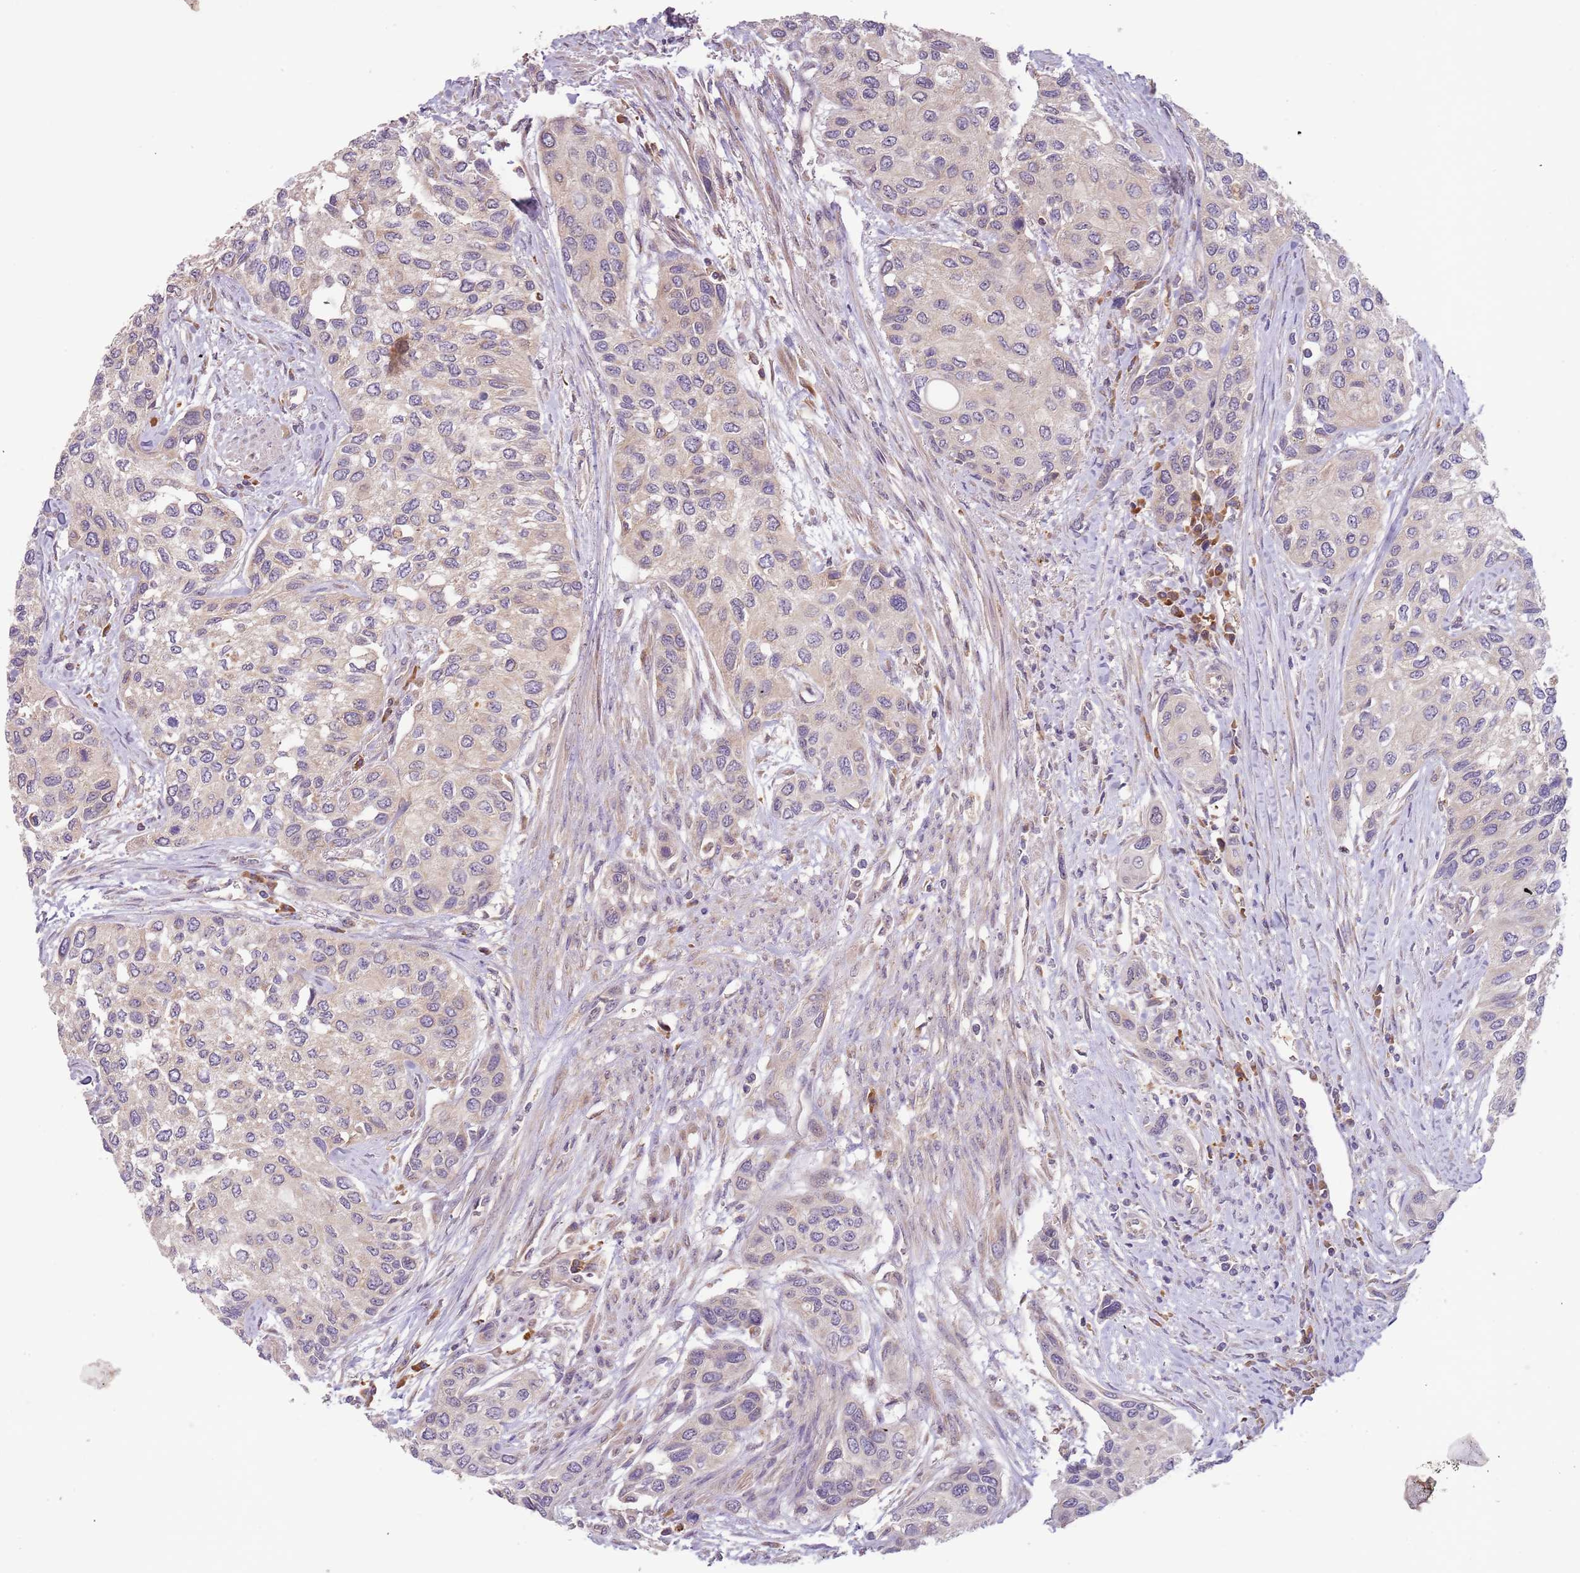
{"staining": {"intensity": "weak", "quantity": "<25%", "location": "cytoplasmic/membranous"}, "tissue": "urothelial cancer", "cell_type": "Tumor cells", "image_type": "cancer", "snomed": [{"axis": "morphology", "description": "Normal tissue, NOS"}, {"axis": "morphology", "description": "Urothelial carcinoma, High grade"}, {"axis": "topography", "description": "Vascular tissue"}, {"axis": "topography", "description": "Urinary bladder"}], "caption": "Immunohistochemistry (IHC) of human high-grade urothelial carcinoma exhibits no positivity in tumor cells.", "gene": "FECH", "patient": {"sex": "female", "age": 56}}